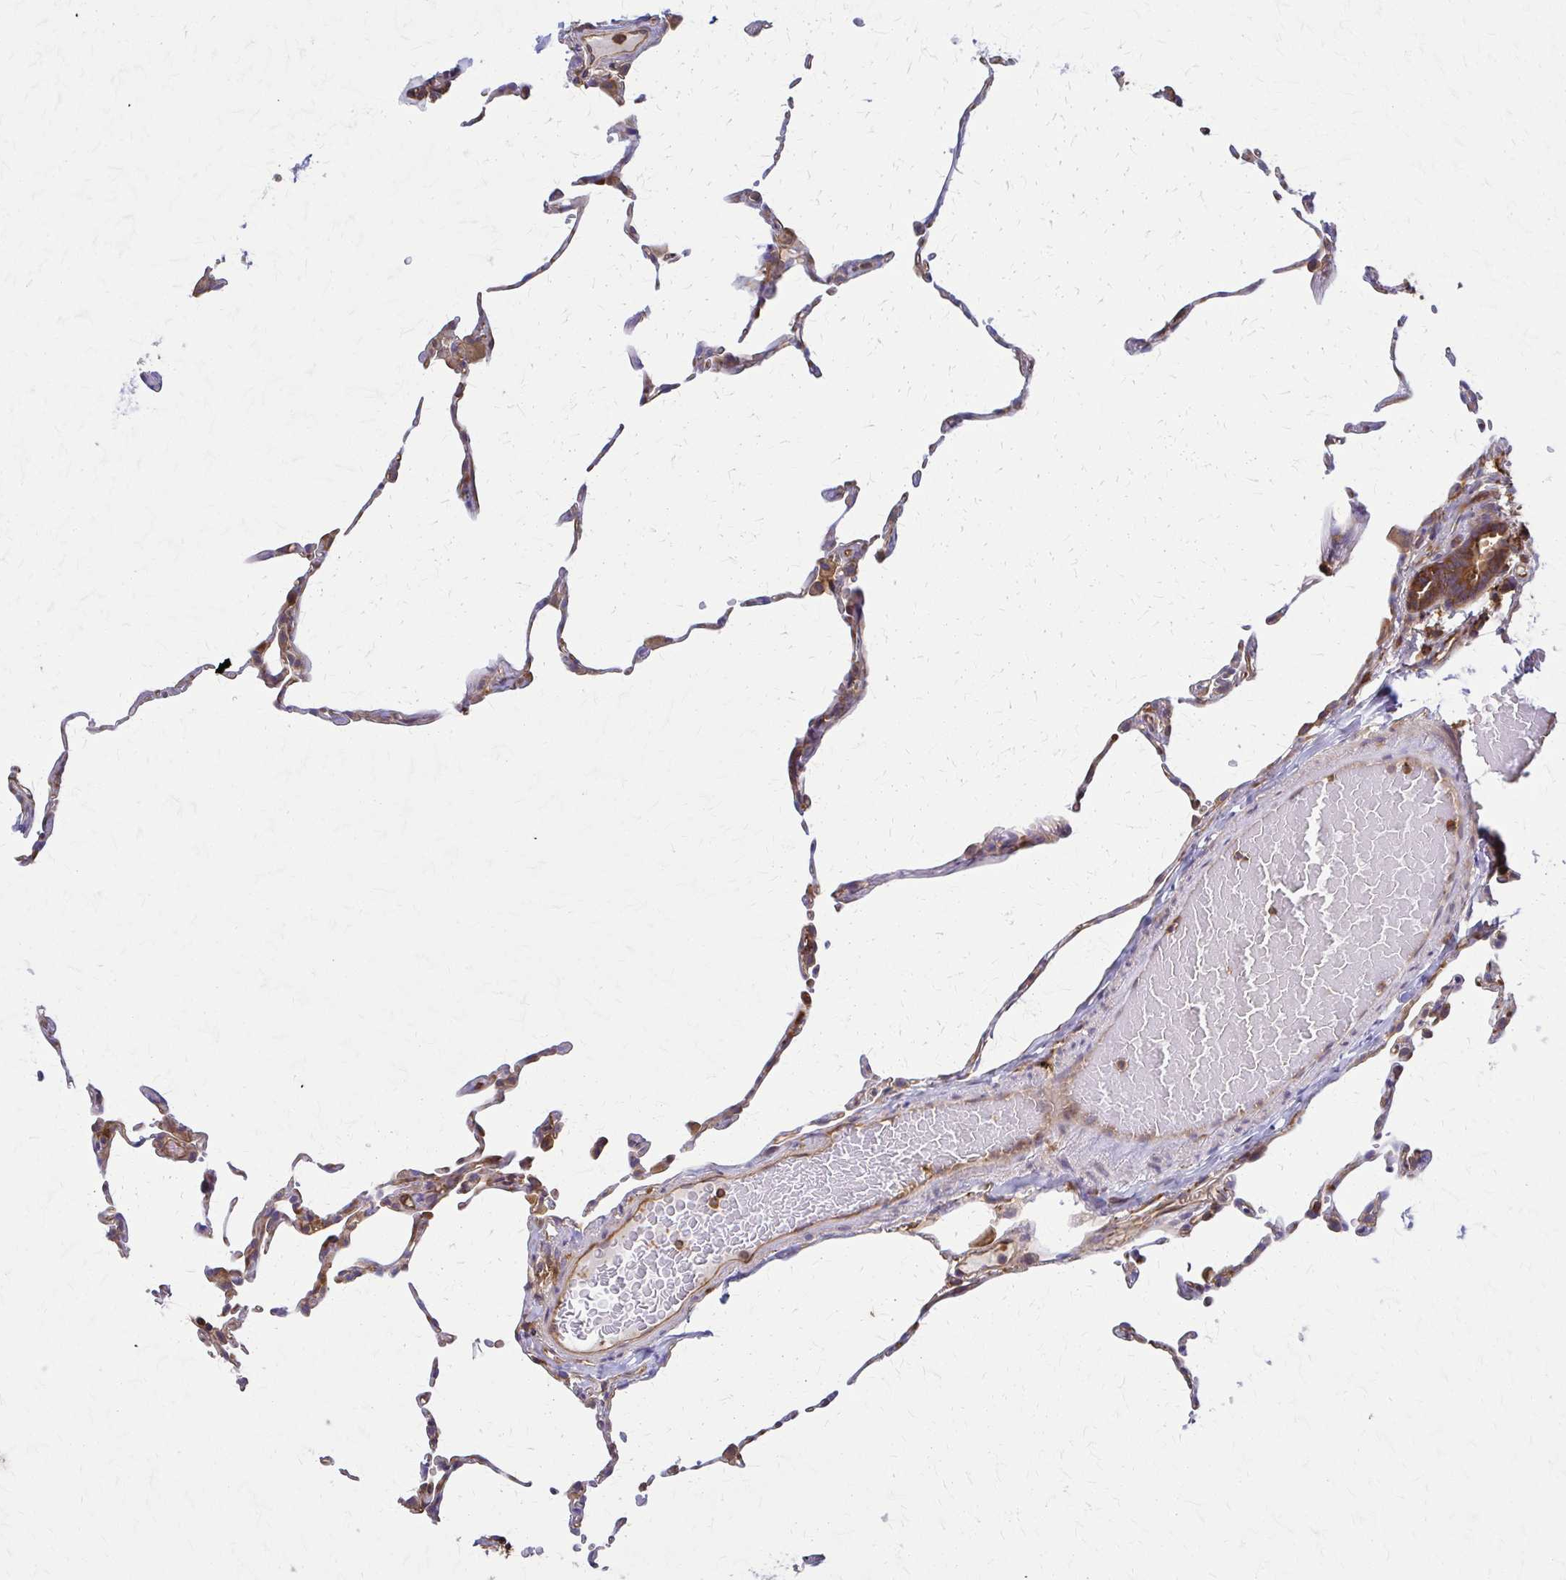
{"staining": {"intensity": "moderate", "quantity": "<25%", "location": "cytoplasmic/membranous"}, "tissue": "lung", "cell_type": "Alveolar cells", "image_type": "normal", "snomed": [{"axis": "morphology", "description": "Normal tissue, NOS"}, {"axis": "topography", "description": "Lung"}], "caption": "A histopathology image showing moderate cytoplasmic/membranous staining in about <25% of alveolar cells in benign lung, as visualized by brown immunohistochemical staining.", "gene": "WASF2", "patient": {"sex": "female", "age": 57}}